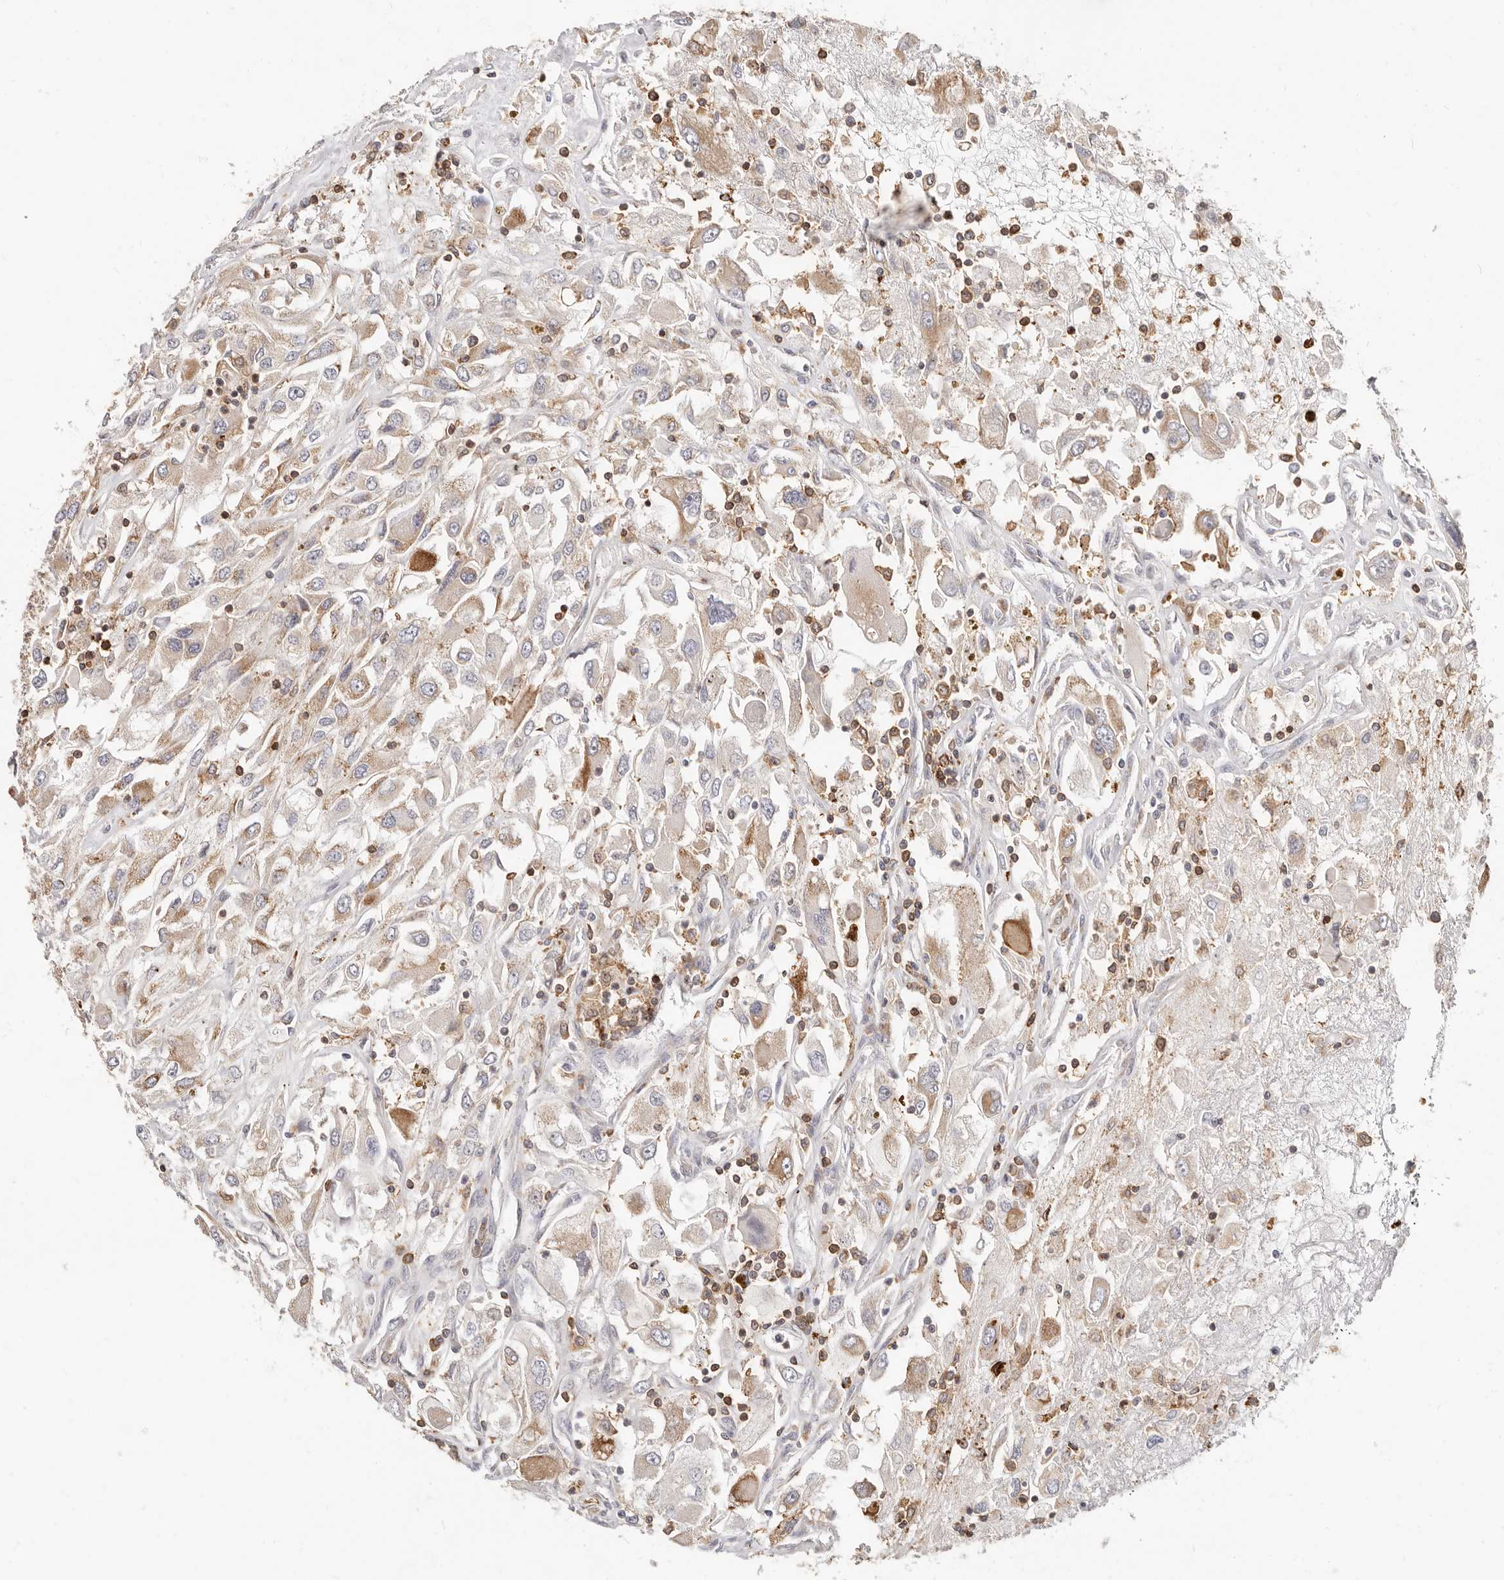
{"staining": {"intensity": "weak", "quantity": ">75%", "location": "cytoplasmic/membranous"}, "tissue": "renal cancer", "cell_type": "Tumor cells", "image_type": "cancer", "snomed": [{"axis": "morphology", "description": "Adenocarcinoma, NOS"}, {"axis": "topography", "description": "Kidney"}], "caption": "Weak cytoplasmic/membranous expression is seen in approximately >75% of tumor cells in renal cancer (adenocarcinoma). The staining was performed using DAB (3,3'-diaminobenzidine) to visualize the protein expression in brown, while the nuclei were stained in blue with hematoxylin (Magnification: 20x).", "gene": "TMEM63B", "patient": {"sex": "female", "age": 52}}